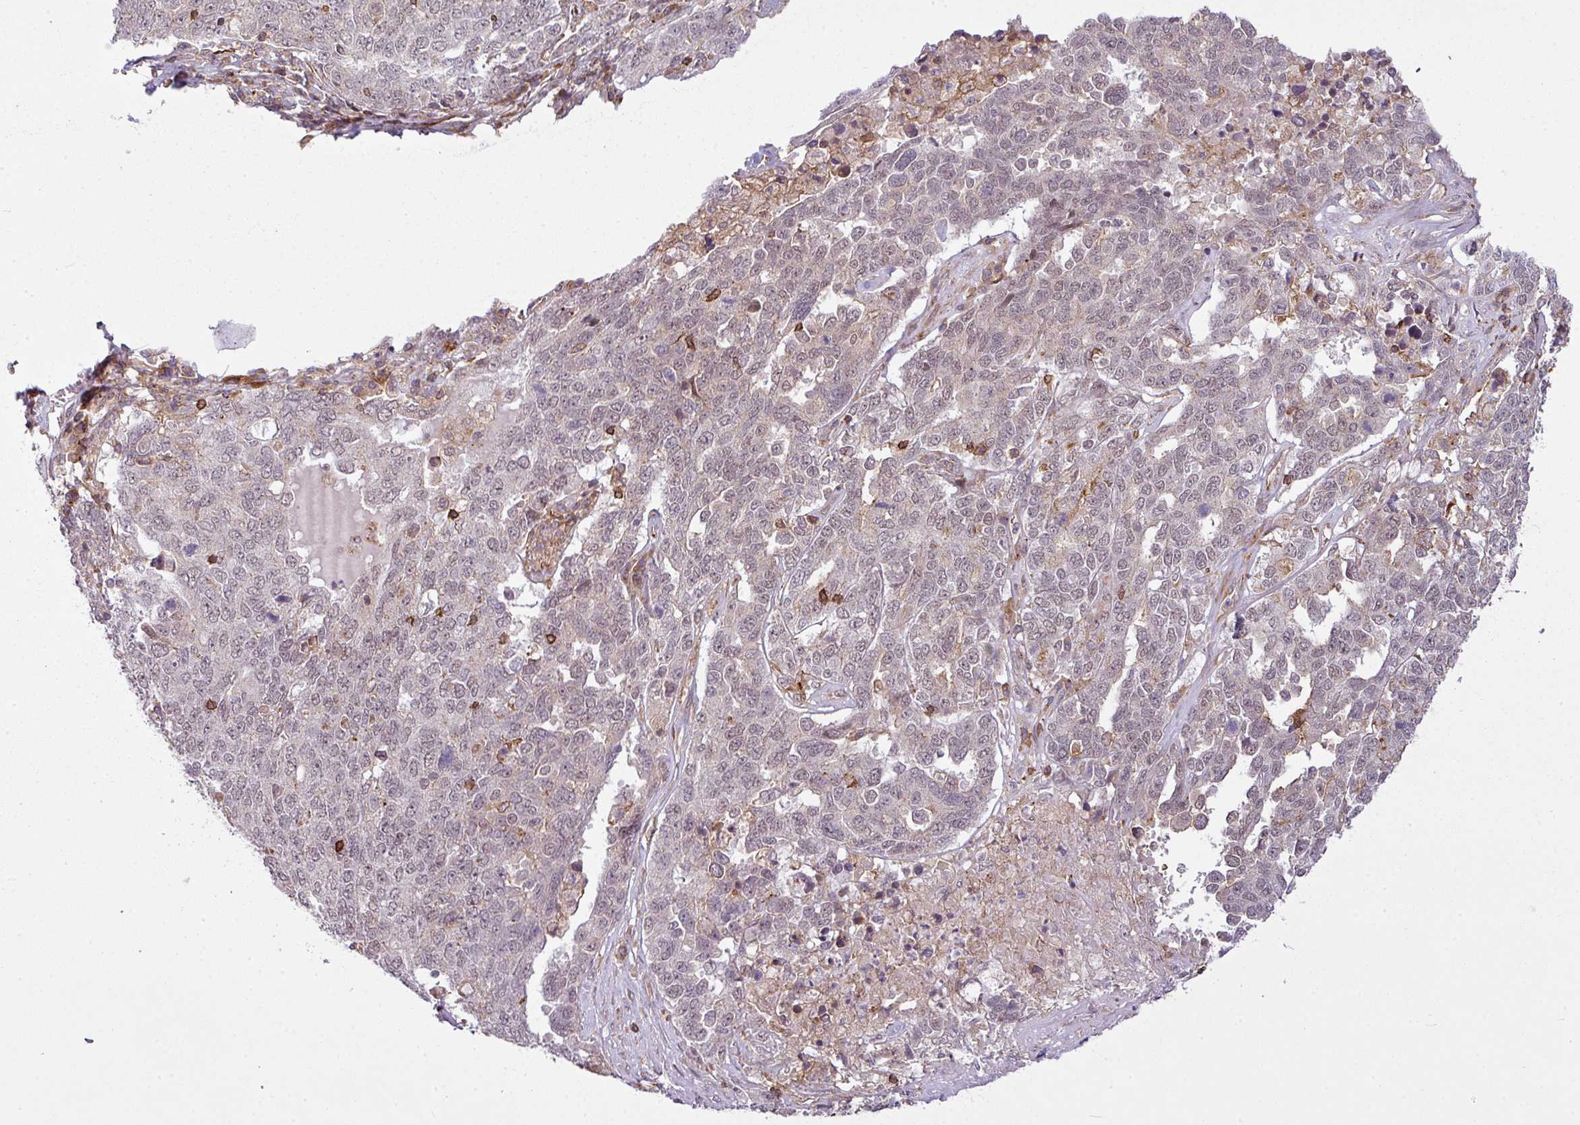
{"staining": {"intensity": "weak", "quantity": "<25%", "location": "nuclear"}, "tissue": "ovarian cancer", "cell_type": "Tumor cells", "image_type": "cancer", "snomed": [{"axis": "morphology", "description": "Carcinoma, endometroid"}, {"axis": "topography", "description": "Ovary"}], "caption": "Immunohistochemical staining of ovarian endometroid carcinoma reveals no significant staining in tumor cells.", "gene": "ZC2HC1C", "patient": {"sex": "female", "age": 62}}